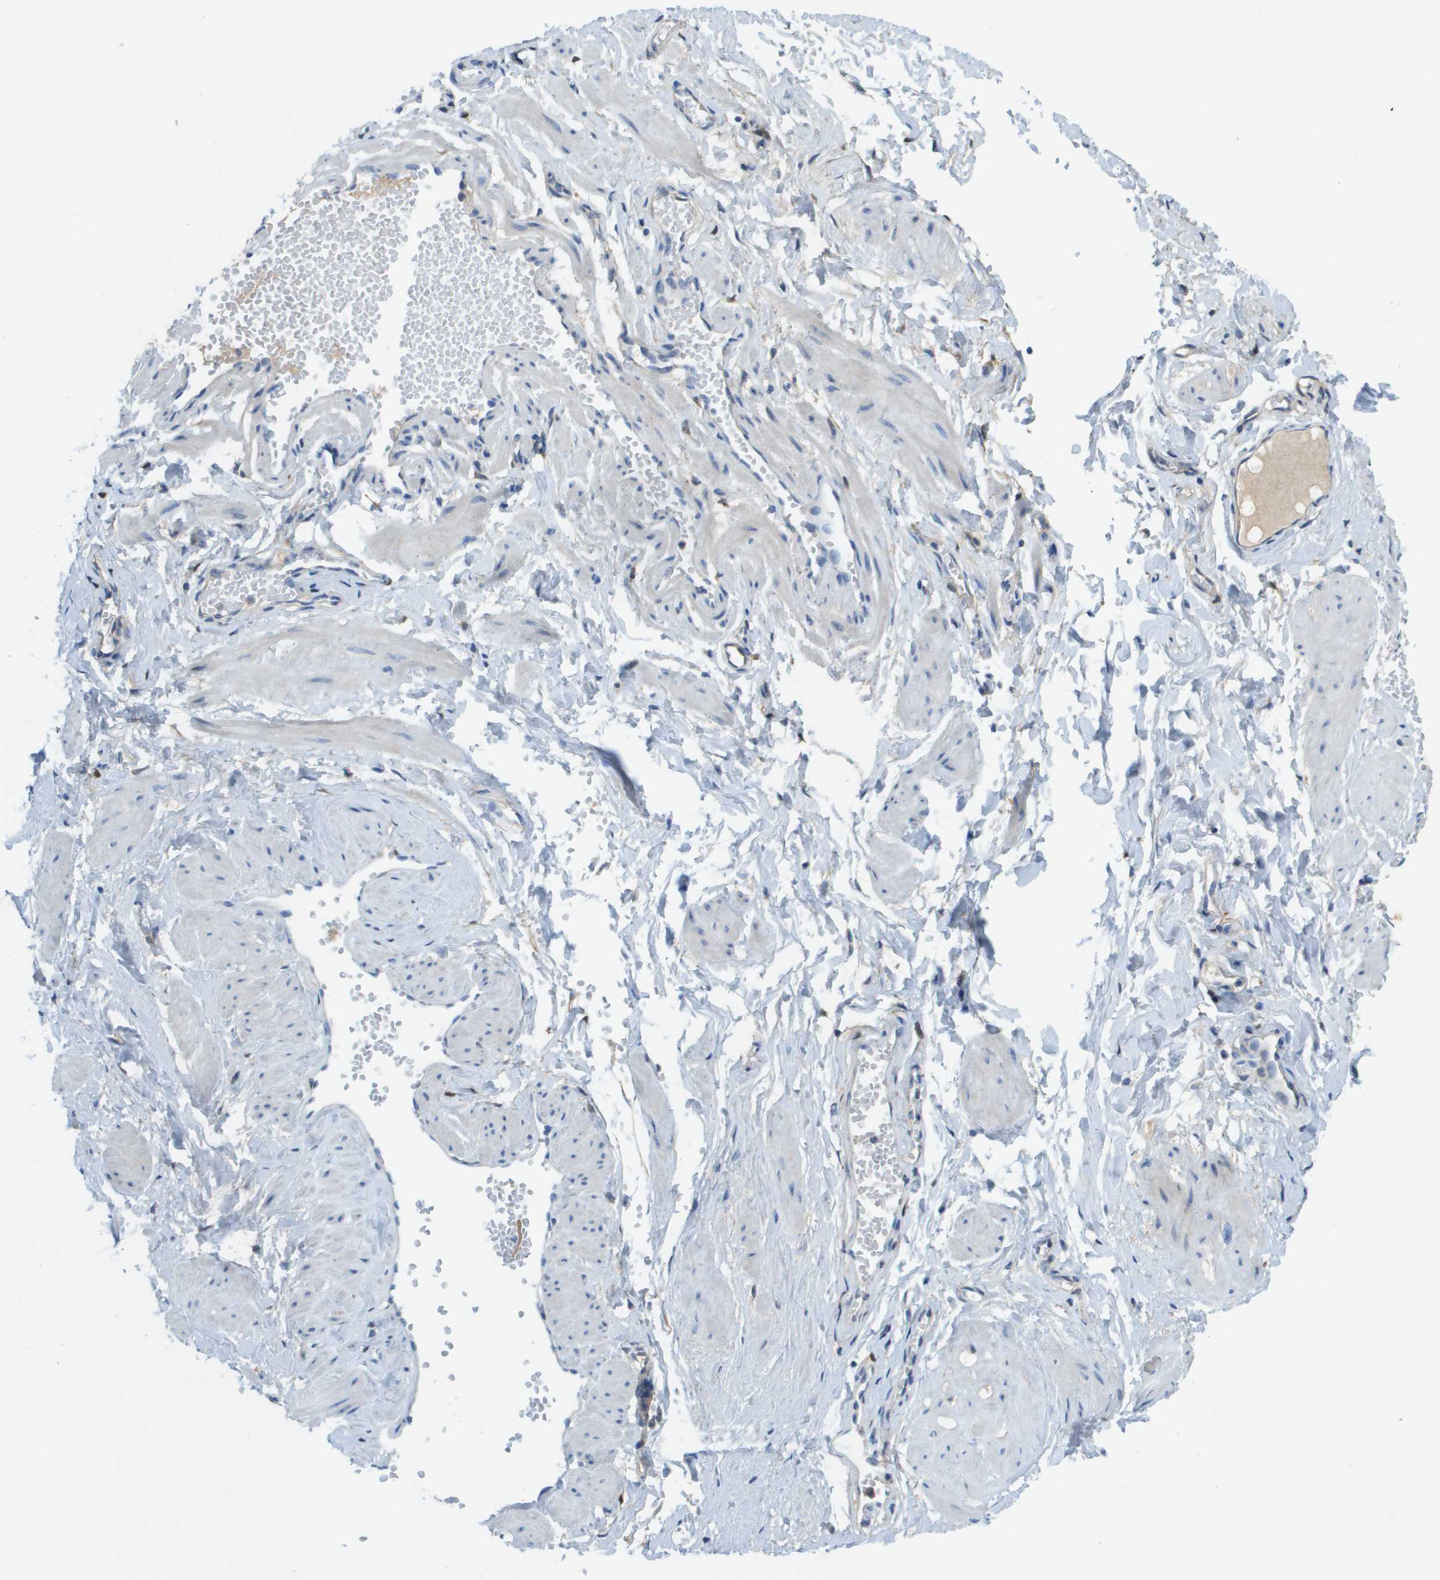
{"staining": {"intensity": "weak", "quantity": "25%-75%", "location": "cytoplasmic/membranous"}, "tissue": "adipose tissue", "cell_type": "Adipocytes", "image_type": "normal", "snomed": [{"axis": "morphology", "description": "Normal tissue, NOS"}, {"axis": "topography", "description": "Soft tissue"}, {"axis": "topography", "description": "Vascular tissue"}], "caption": "The immunohistochemical stain highlights weak cytoplasmic/membranous staining in adipocytes of unremarkable adipose tissue.", "gene": "CYGB", "patient": {"sex": "female", "age": 35}}